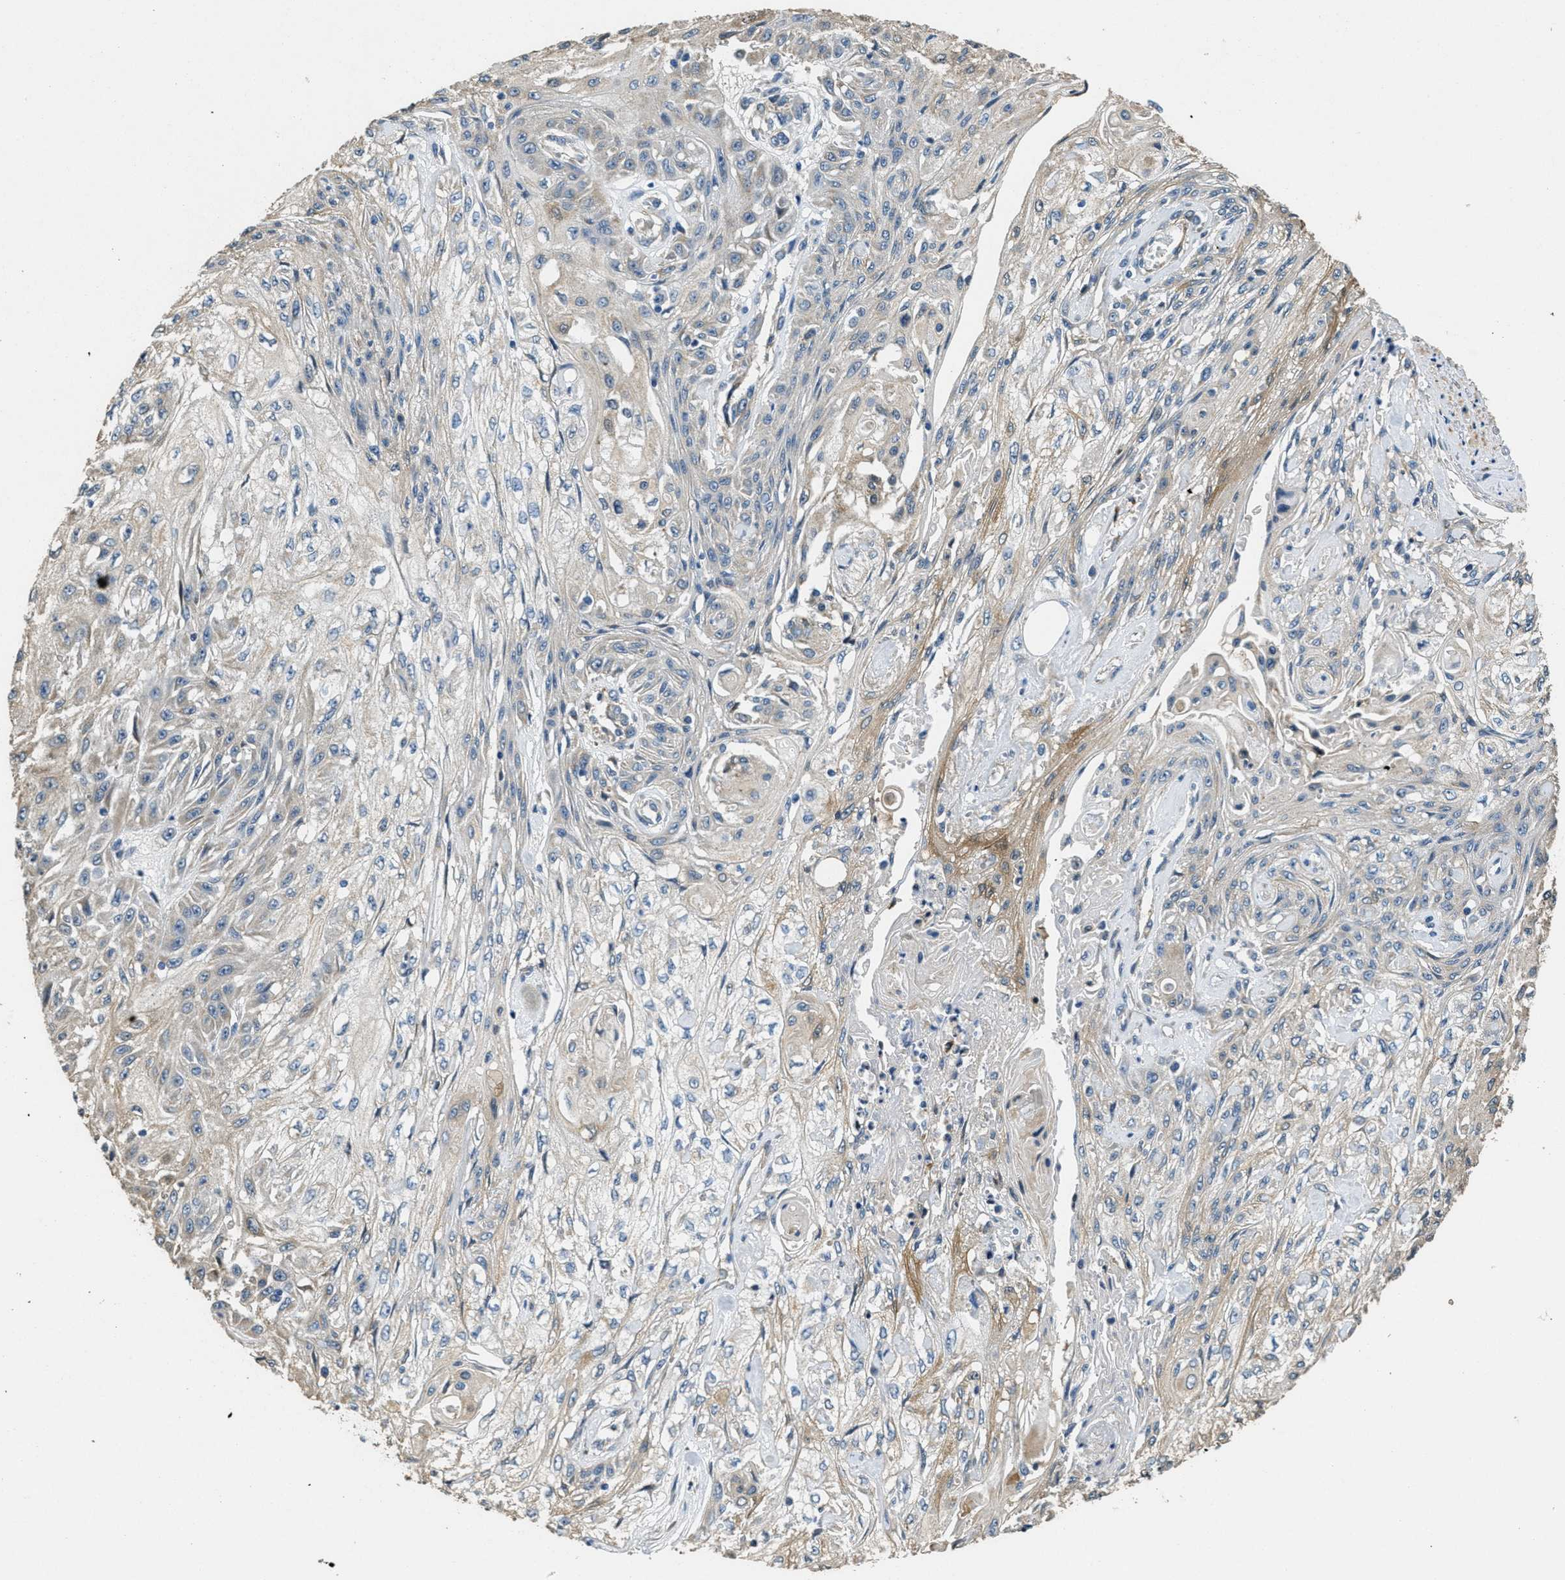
{"staining": {"intensity": "weak", "quantity": "25%-75%", "location": "cytoplasmic/membranous"}, "tissue": "skin cancer", "cell_type": "Tumor cells", "image_type": "cancer", "snomed": [{"axis": "morphology", "description": "Squamous cell carcinoma, NOS"}, {"axis": "morphology", "description": "Squamous cell carcinoma, metastatic, NOS"}, {"axis": "topography", "description": "Skin"}, {"axis": "topography", "description": "Lymph node"}], "caption": "Approximately 25%-75% of tumor cells in skin cancer (squamous cell carcinoma) reveal weak cytoplasmic/membranous protein staining as visualized by brown immunohistochemical staining.", "gene": "TOMM70", "patient": {"sex": "male", "age": 75}}